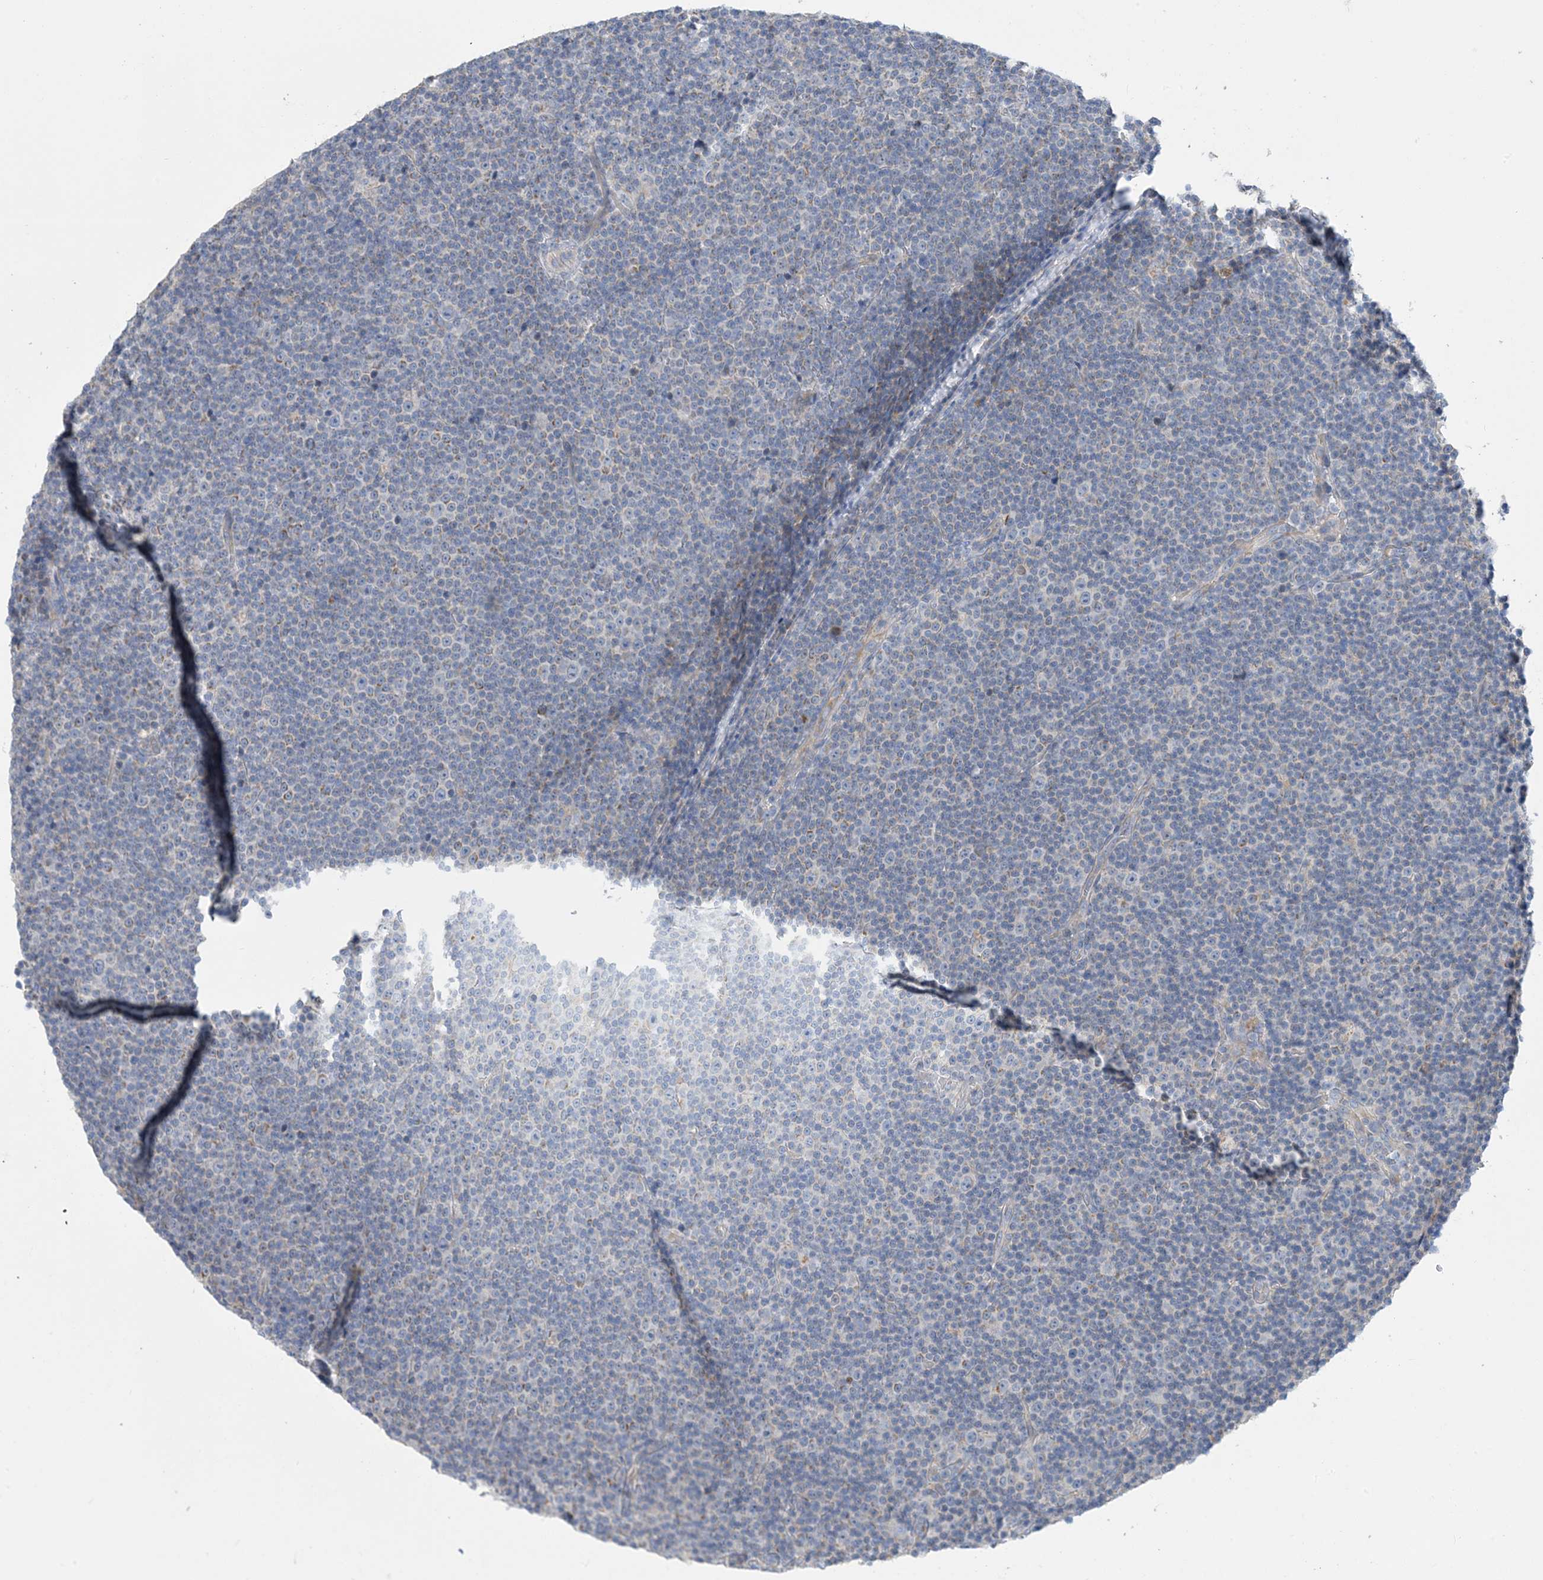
{"staining": {"intensity": "negative", "quantity": "none", "location": "none"}, "tissue": "lymphoma", "cell_type": "Tumor cells", "image_type": "cancer", "snomed": [{"axis": "morphology", "description": "Malignant lymphoma, non-Hodgkin's type, Low grade"}, {"axis": "topography", "description": "Lymph node"}], "caption": "DAB (3,3'-diaminobenzidine) immunohistochemical staining of malignant lymphoma, non-Hodgkin's type (low-grade) displays no significant expression in tumor cells.", "gene": "ZCCHC18", "patient": {"sex": "female", "age": 67}}